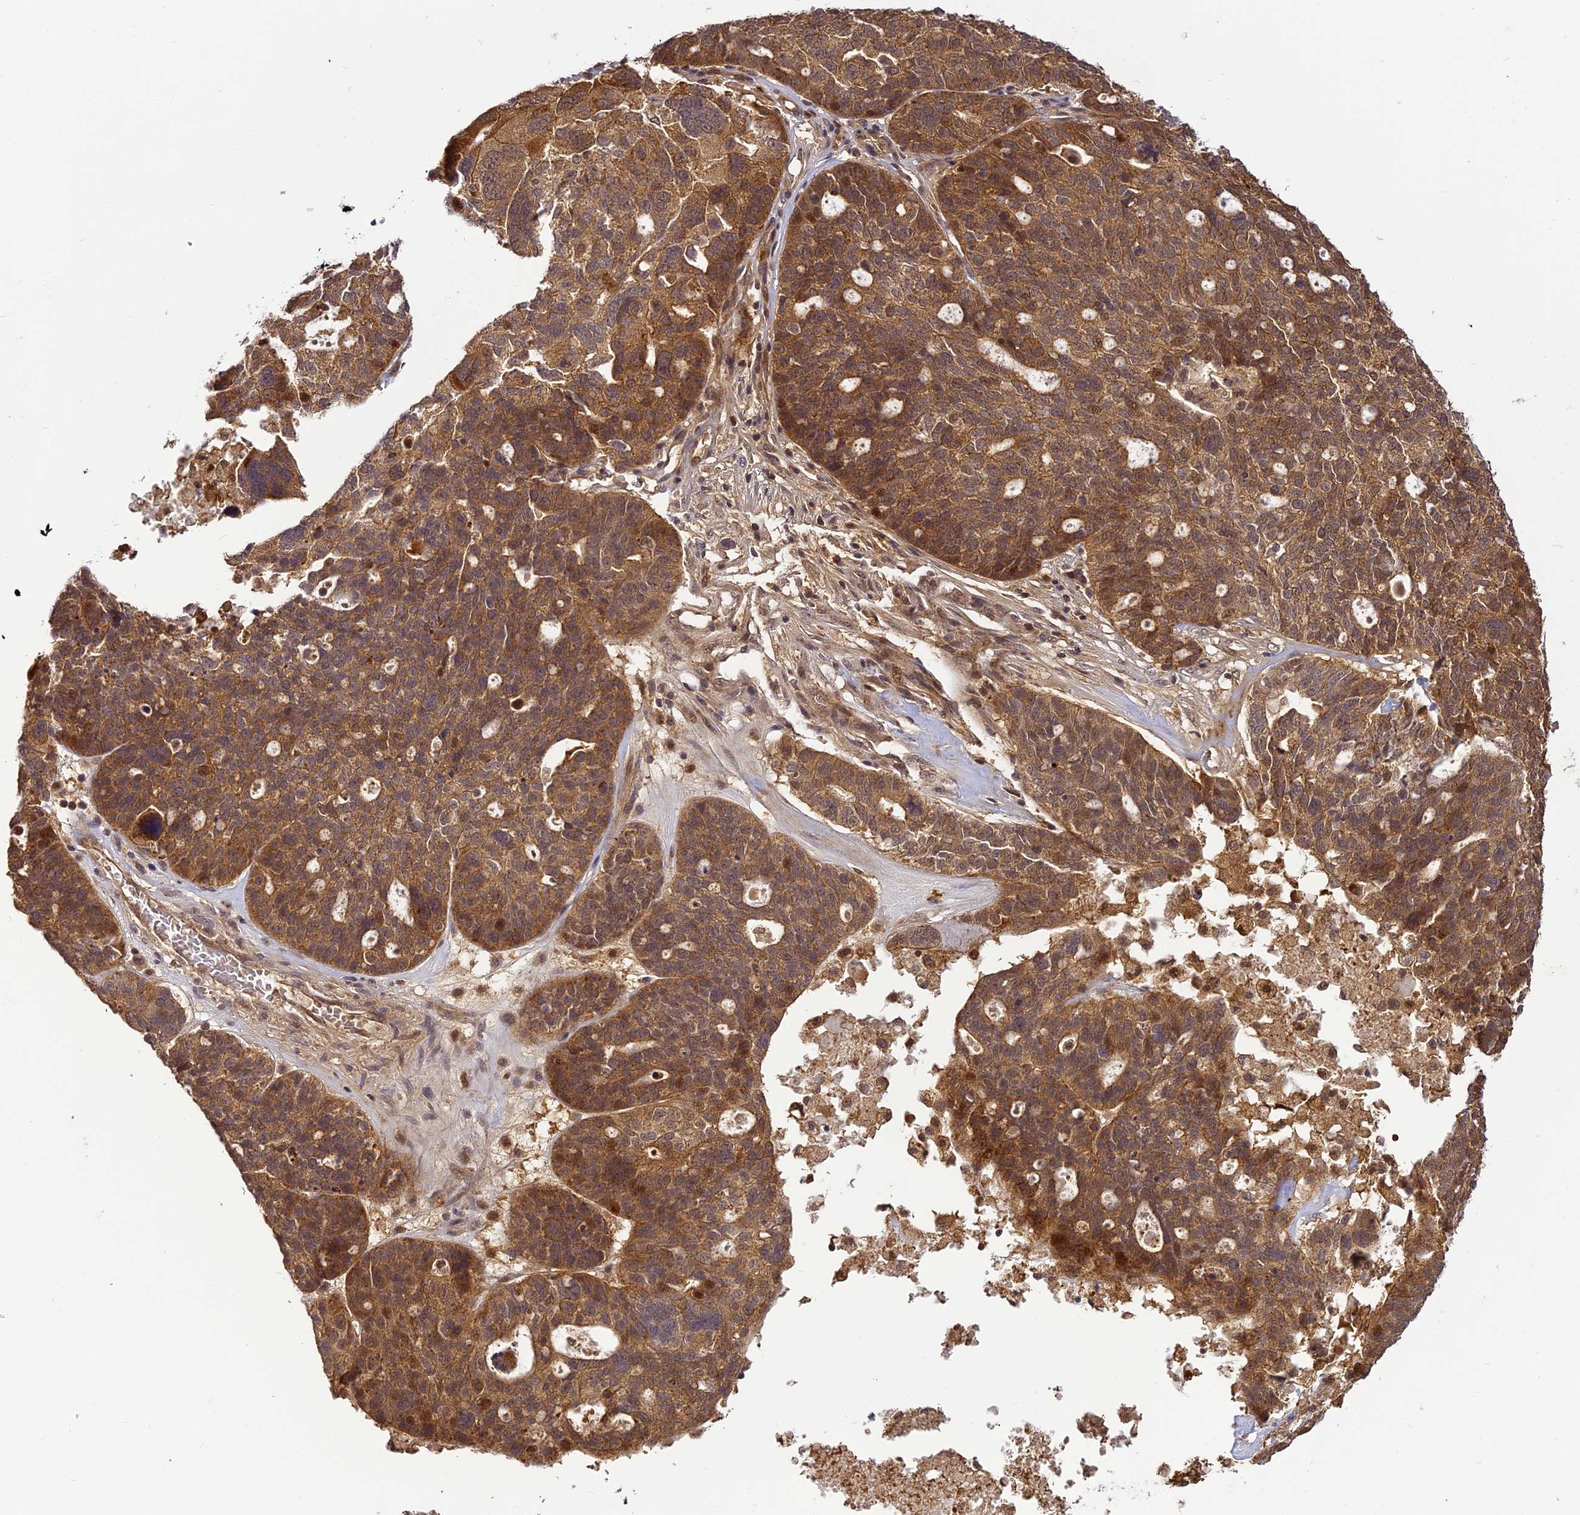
{"staining": {"intensity": "moderate", "quantity": ">75%", "location": "cytoplasmic/membranous"}, "tissue": "ovarian cancer", "cell_type": "Tumor cells", "image_type": "cancer", "snomed": [{"axis": "morphology", "description": "Cystadenocarcinoma, serous, NOS"}, {"axis": "topography", "description": "Ovary"}], "caption": "This photomicrograph demonstrates immunohistochemistry staining of ovarian serous cystadenocarcinoma, with medium moderate cytoplasmic/membranous staining in approximately >75% of tumor cells.", "gene": "BCDIN3D", "patient": {"sex": "female", "age": 59}}